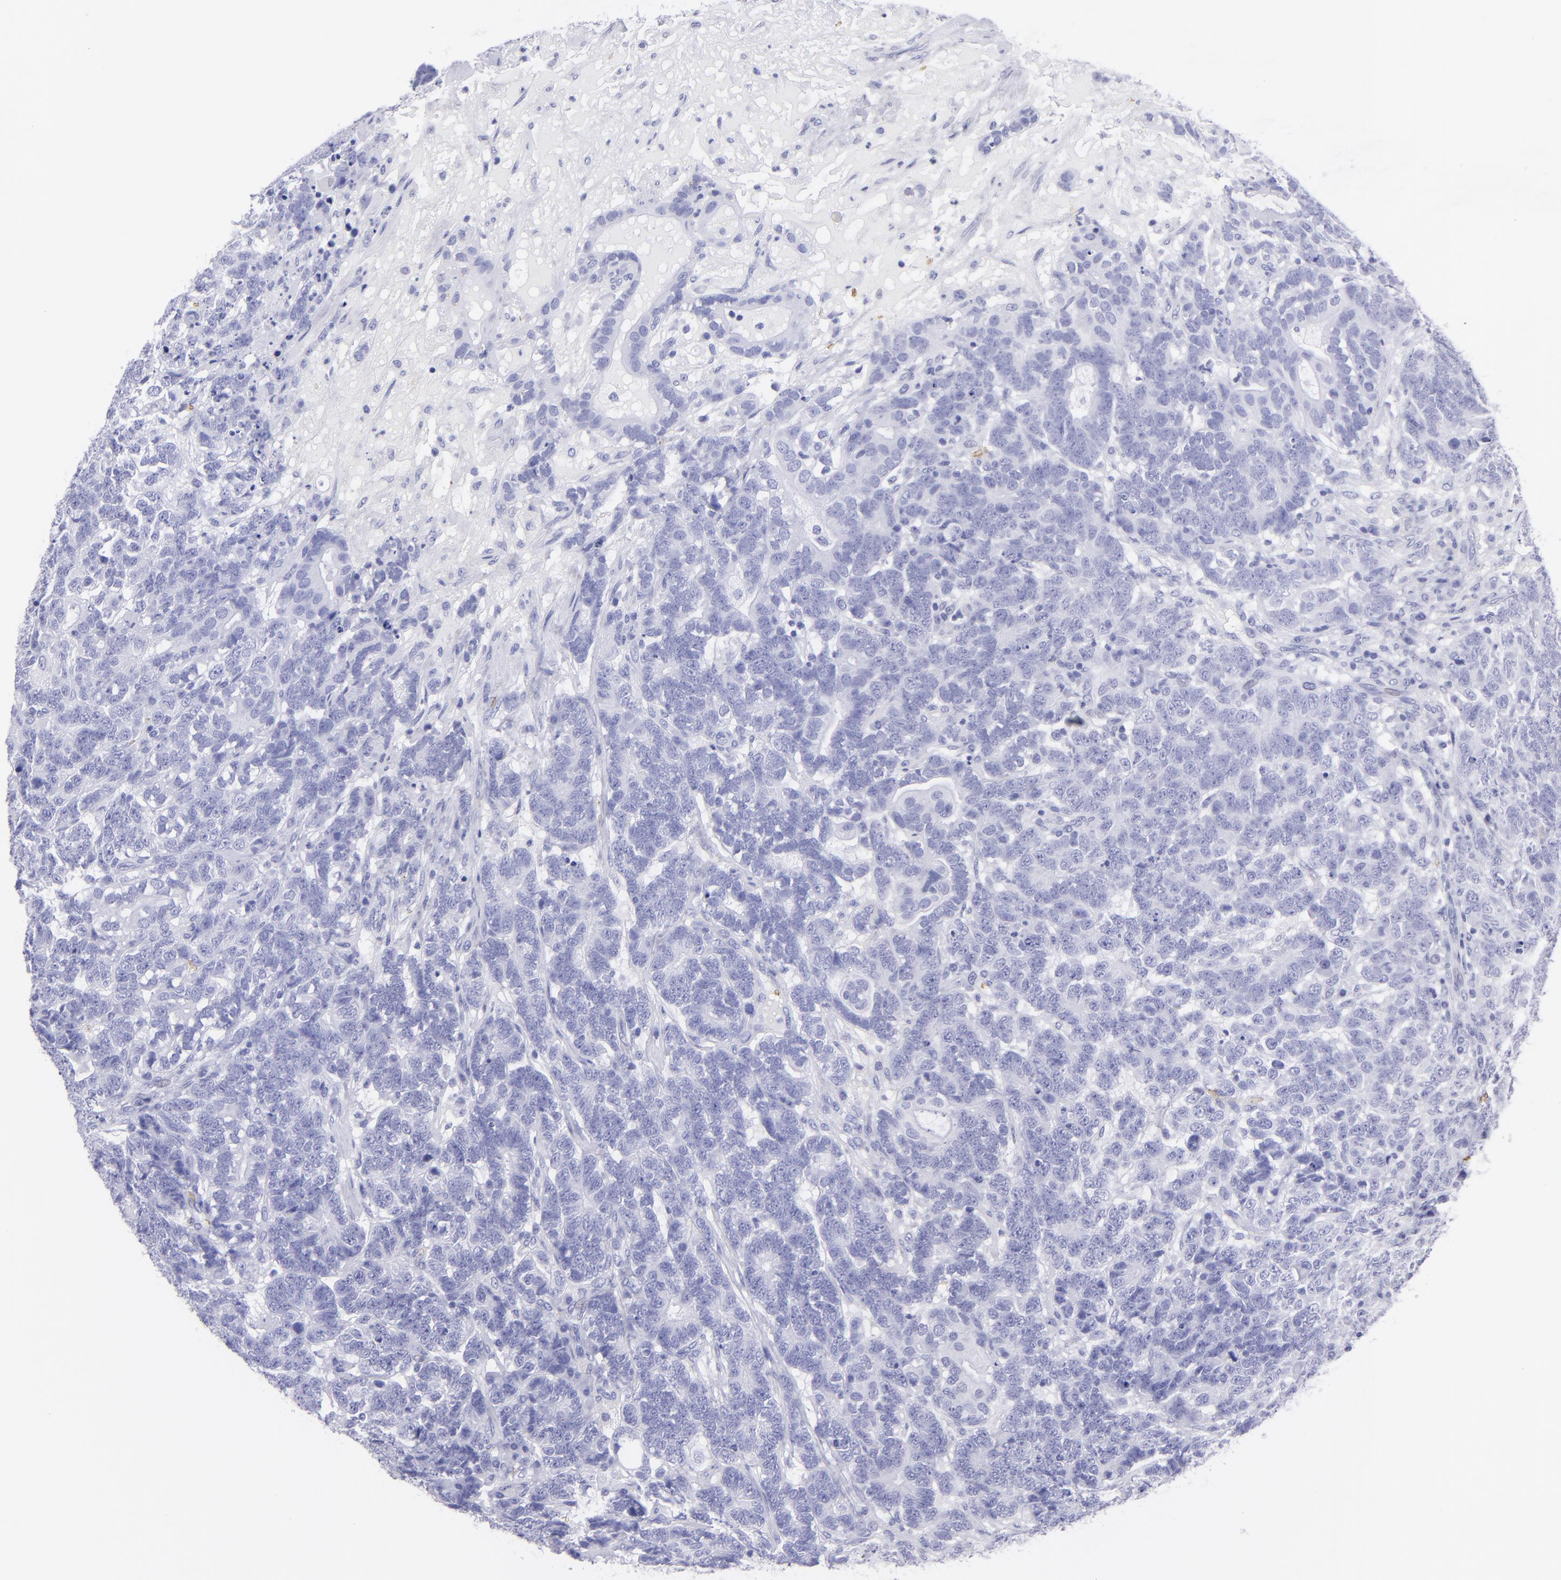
{"staining": {"intensity": "negative", "quantity": "none", "location": "none"}, "tissue": "testis cancer", "cell_type": "Tumor cells", "image_type": "cancer", "snomed": [{"axis": "morphology", "description": "Carcinoma, Embryonal, NOS"}, {"axis": "topography", "description": "Testis"}], "caption": "Testis embryonal carcinoma was stained to show a protein in brown. There is no significant positivity in tumor cells.", "gene": "GYPA", "patient": {"sex": "male", "age": 26}}